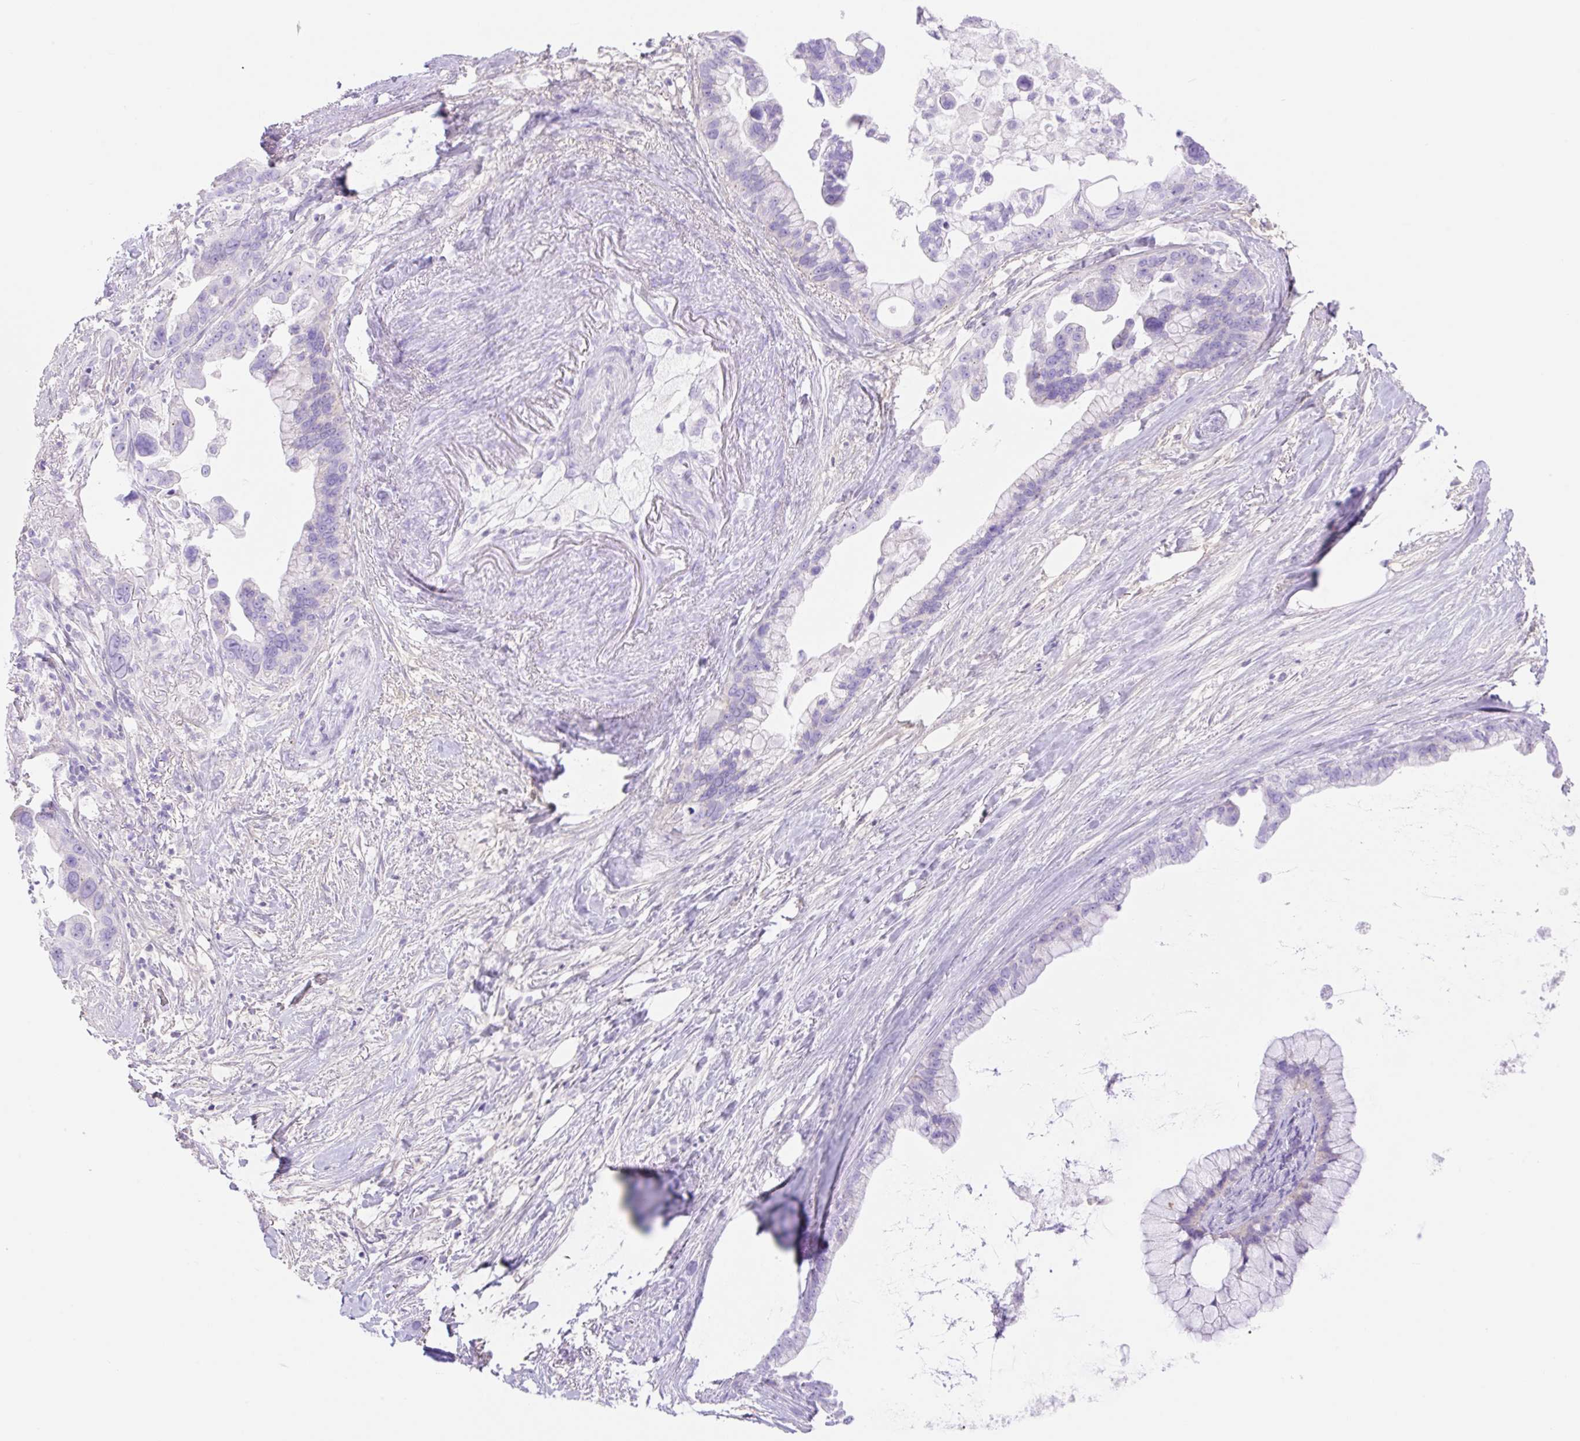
{"staining": {"intensity": "negative", "quantity": "none", "location": "none"}, "tissue": "pancreatic cancer", "cell_type": "Tumor cells", "image_type": "cancer", "snomed": [{"axis": "morphology", "description": "Adenocarcinoma, NOS"}, {"axis": "topography", "description": "Pancreas"}], "caption": "Tumor cells are negative for brown protein staining in adenocarcinoma (pancreatic).", "gene": "CDX1", "patient": {"sex": "female", "age": 83}}